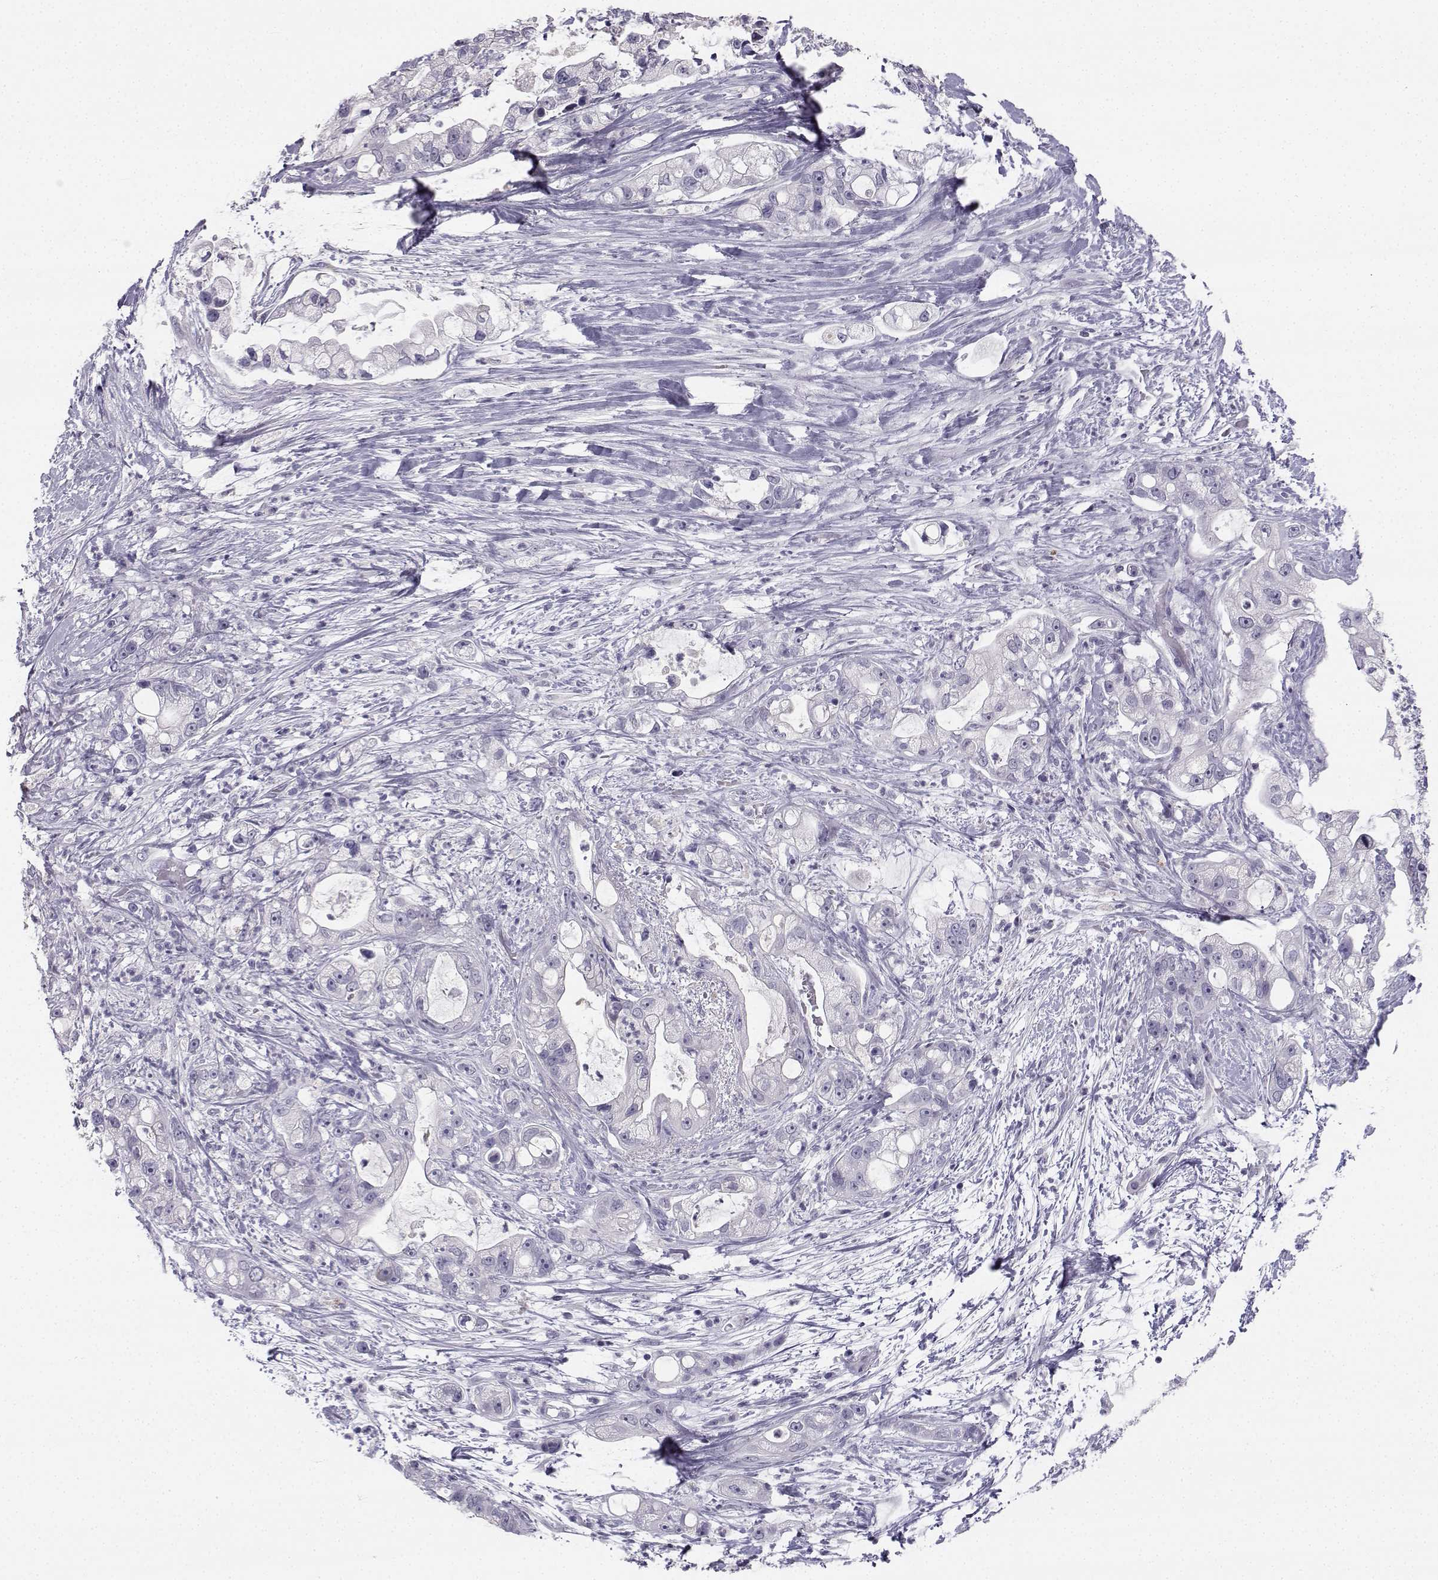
{"staining": {"intensity": "negative", "quantity": "none", "location": "none"}, "tissue": "pancreatic cancer", "cell_type": "Tumor cells", "image_type": "cancer", "snomed": [{"axis": "morphology", "description": "Adenocarcinoma, NOS"}, {"axis": "topography", "description": "Pancreas"}], "caption": "This is an IHC histopathology image of human pancreatic cancer (adenocarcinoma). There is no staining in tumor cells.", "gene": "SYCE1", "patient": {"sex": "female", "age": 69}}